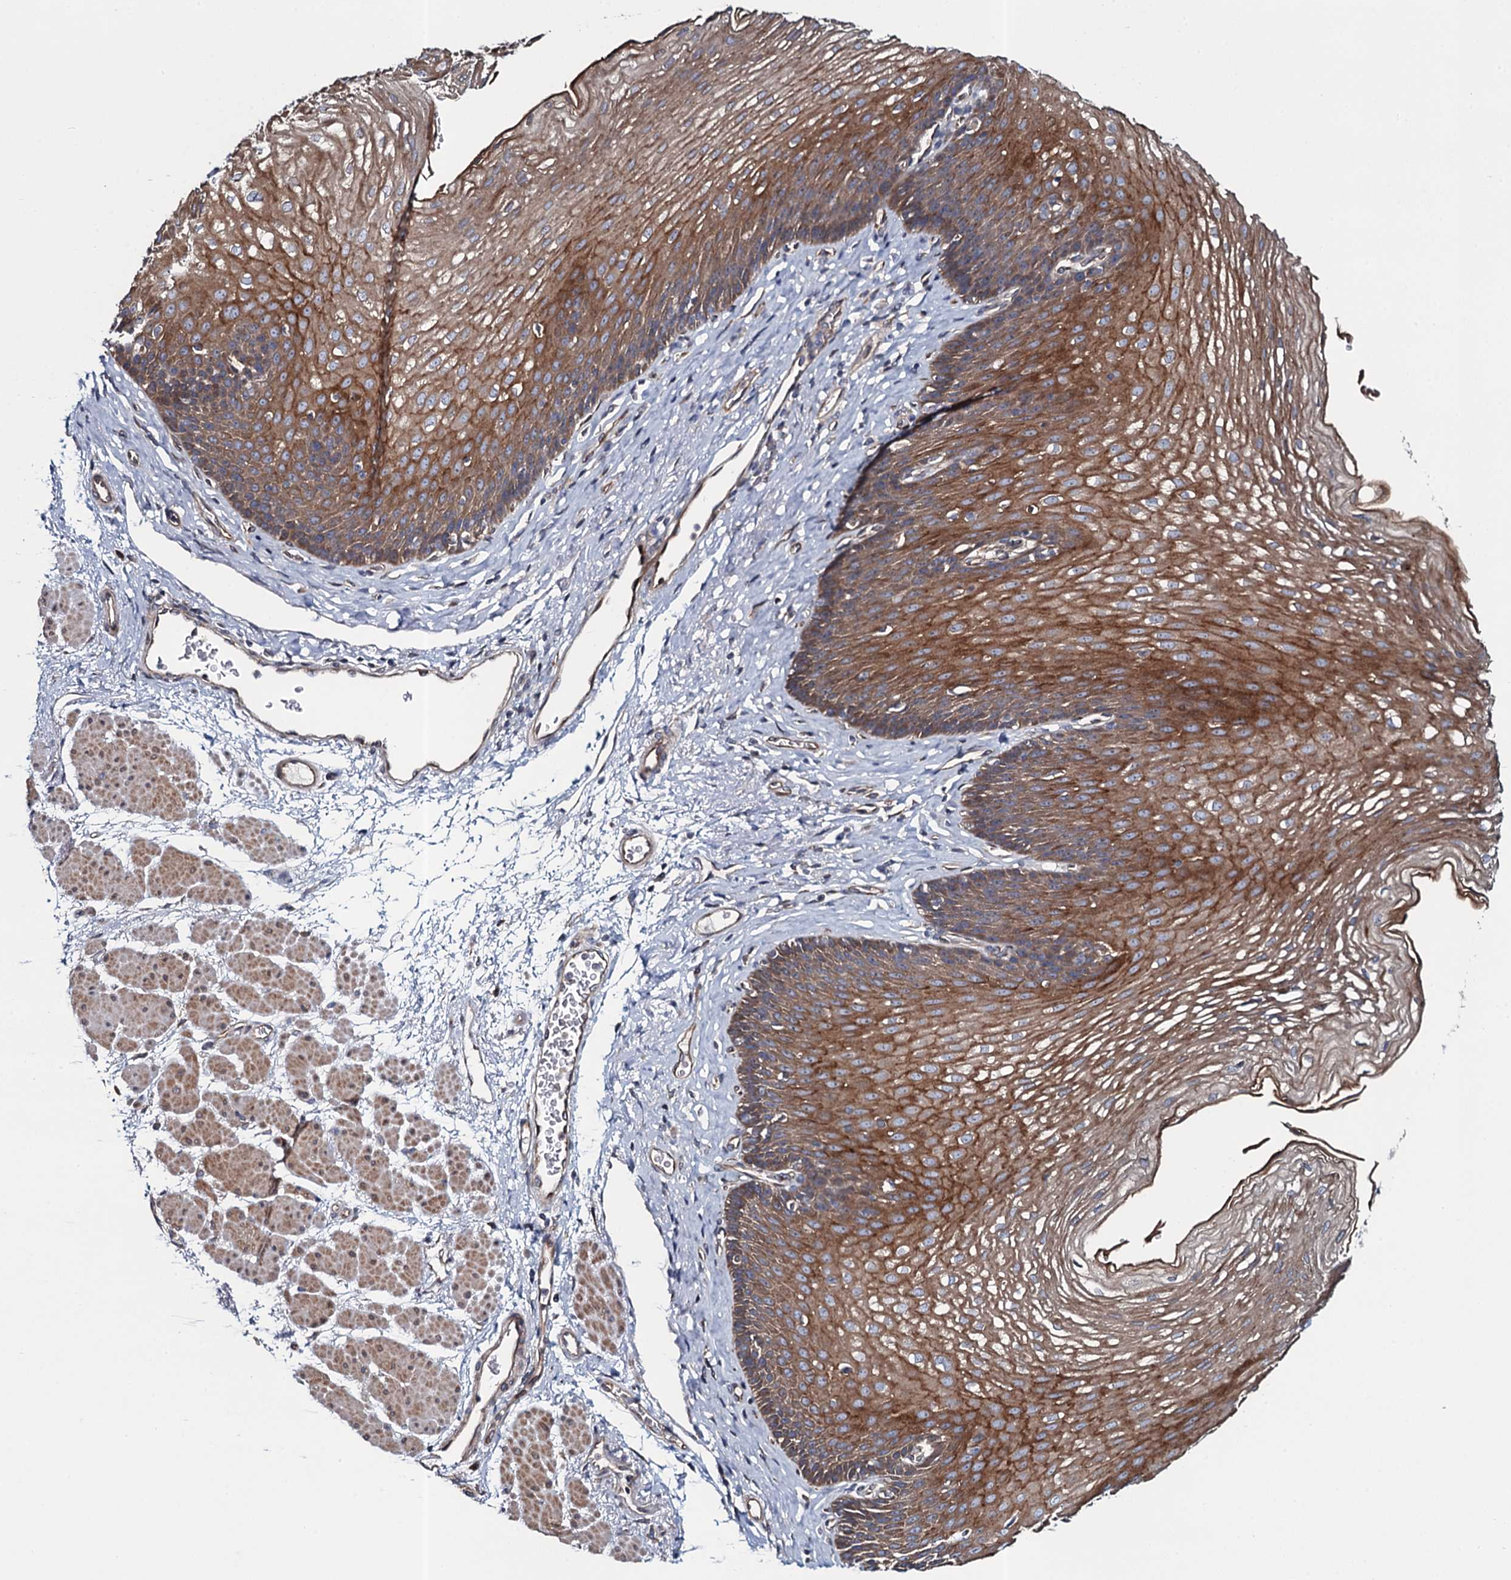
{"staining": {"intensity": "moderate", "quantity": ">75%", "location": "cytoplasmic/membranous"}, "tissue": "esophagus", "cell_type": "Squamous epithelial cells", "image_type": "normal", "snomed": [{"axis": "morphology", "description": "Normal tissue, NOS"}, {"axis": "topography", "description": "Esophagus"}], "caption": "Moderate cytoplasmic/membranous expression is identified in approximately >75% of squamous epithelial cells in unremarkable esophagus. The protein is stained brown, and the nuclei are stained in blue (DAB IHC with brightfield microscopy, high magnification).", "gene": "TMEM151A", "patient": {"sex": "female", "age": 66}}